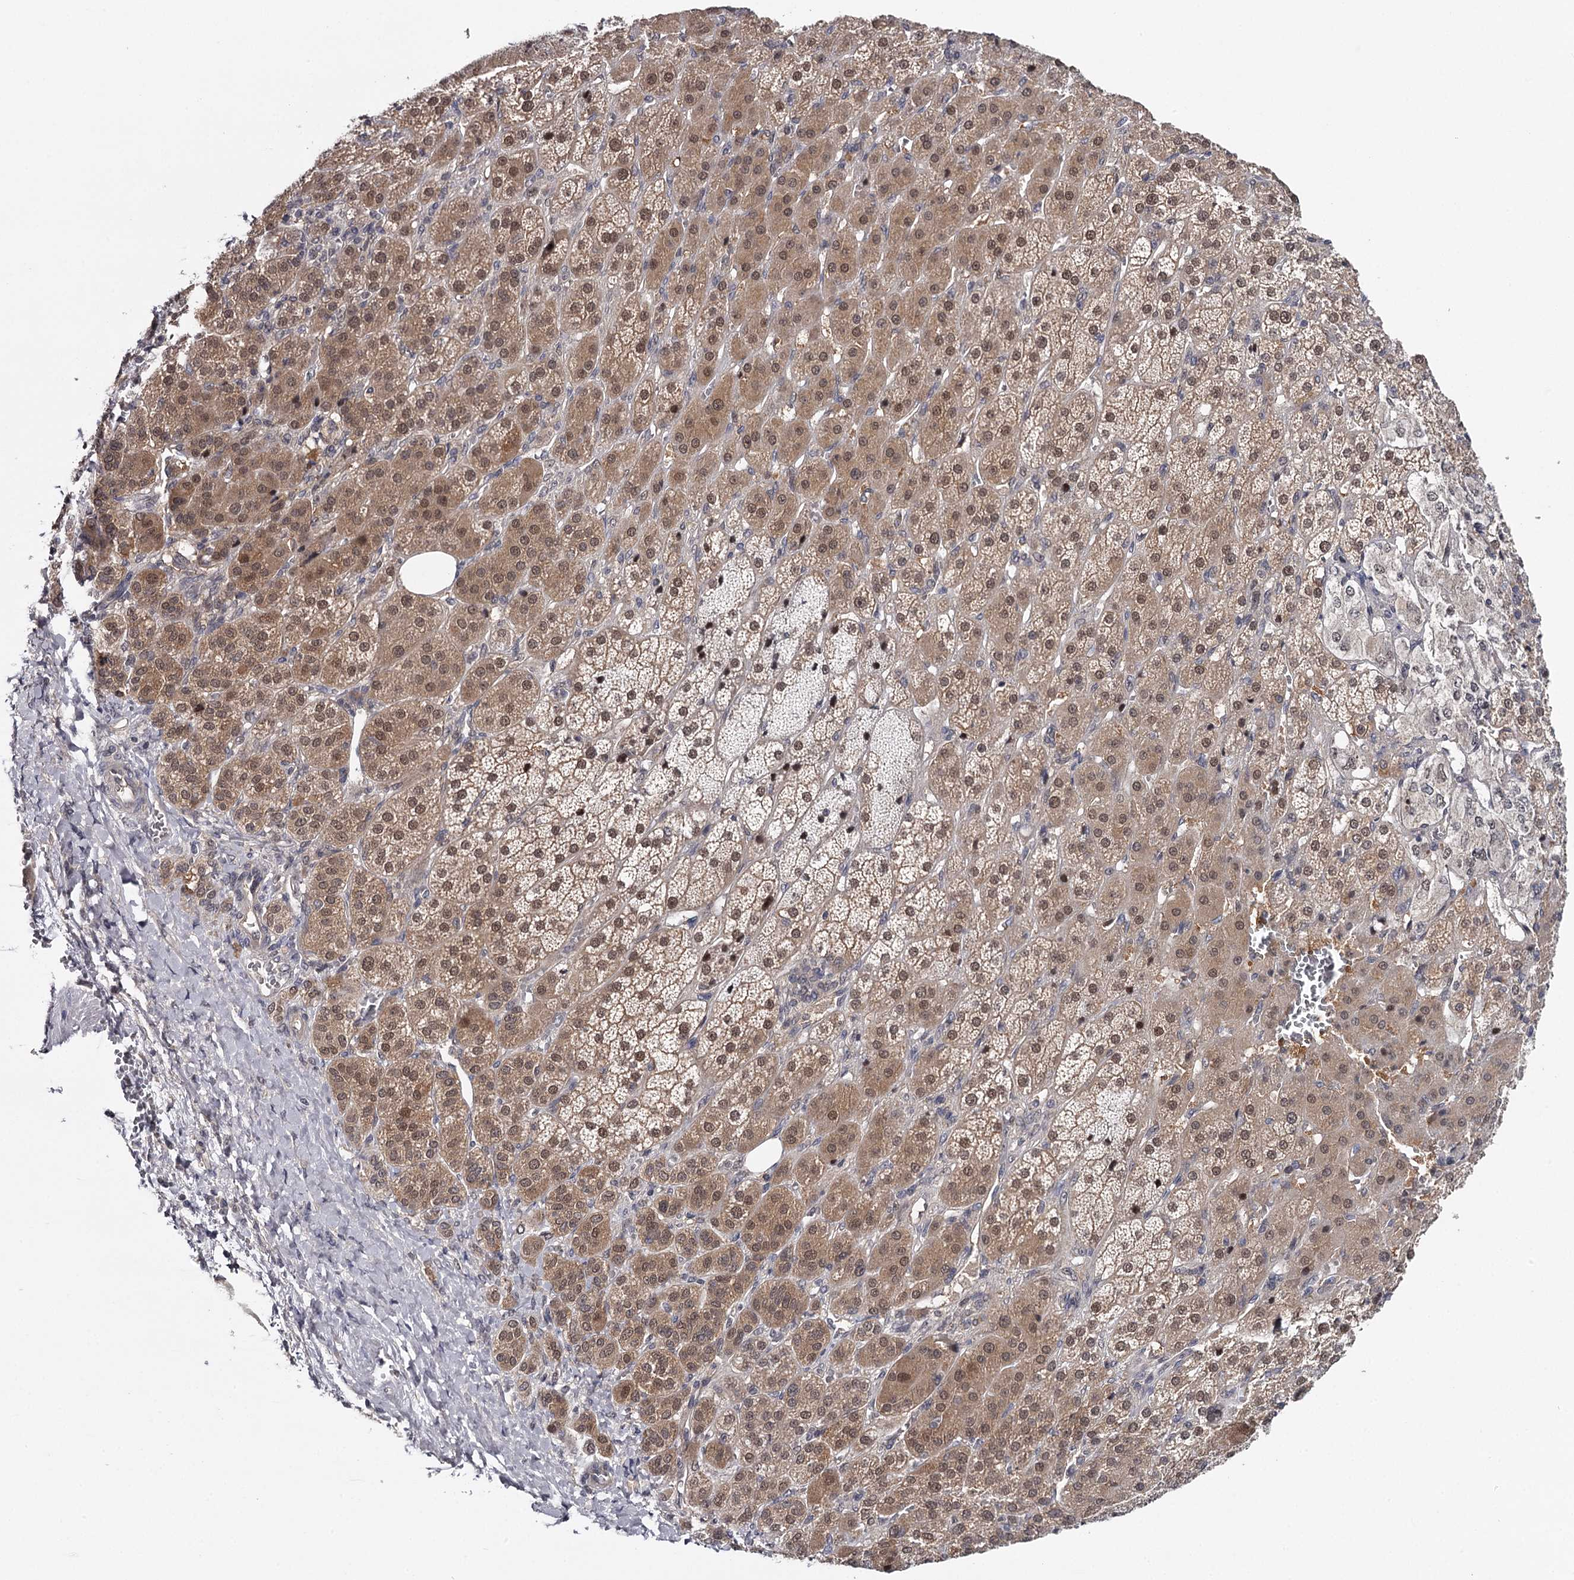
{"staining": {"intensity": "strong", "quantity": "25%-75%", "location": "cytoplasmic/membranous,nuclear"}, "tissue": "adrenal gland", "cell_type": "Glandular cells", "image_type": "normal", "snomed": [{"axis": "morphology", "description": "Normal tissue, NOS"}, {"axis": "topography", "description": "Adrenal gland"}], "caption": "Protein staining demonstrates strong cytoplasmic/membranous,nuclear positivity in about 25%-75% of glandular cells in normal adrenal gland.", "gene": "GTSF1", "patient": {"sex": "female", "age": 57}}